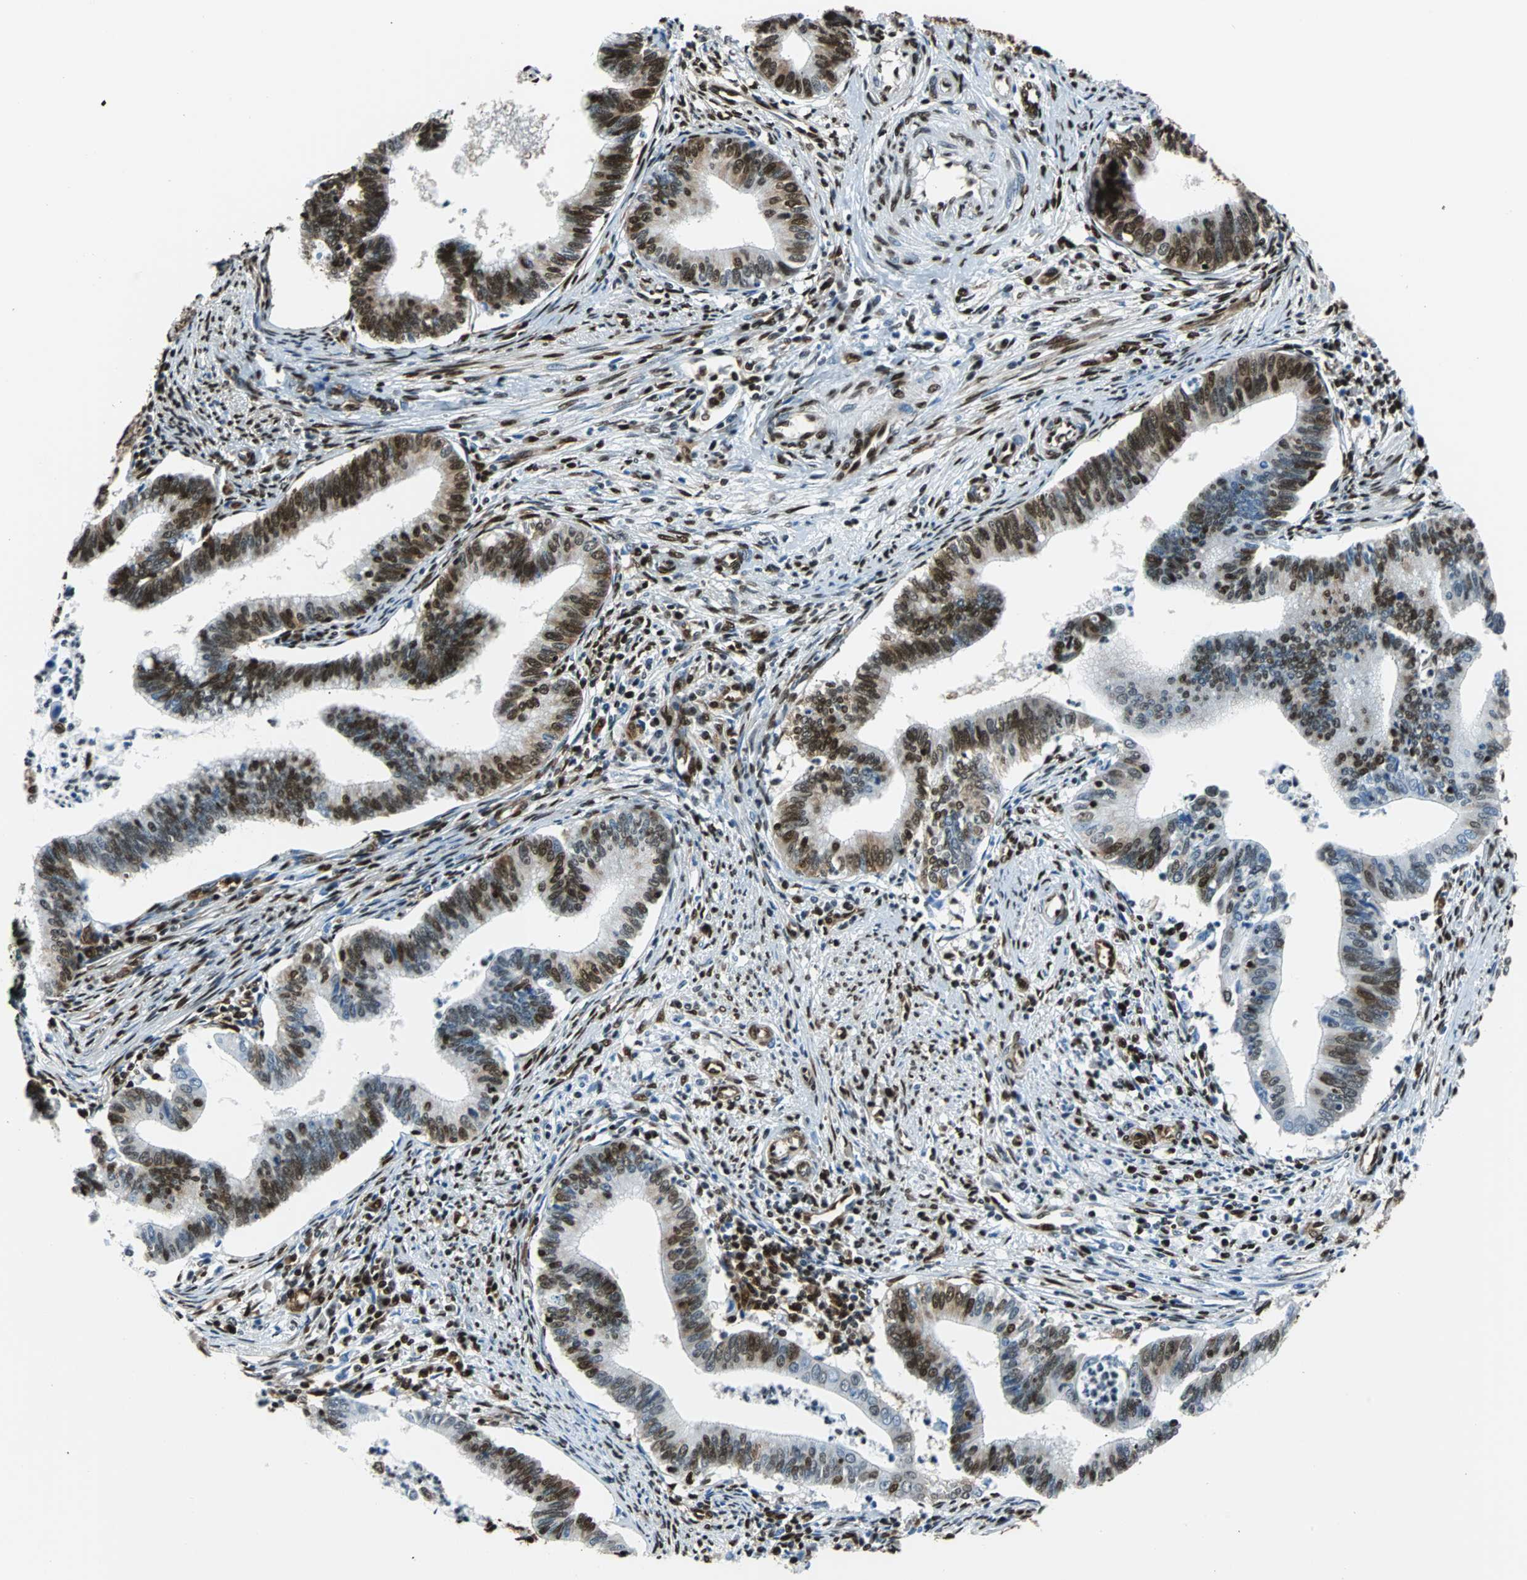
{"staining": {"intensity": "strong", "quantity": "25%-75%", "location": "nuclear"}, "tissue": "cervical cancer", "cell_type": "Tumor cells", "image_type": "cancer", "snomed": [{"axis": "morphology", "description": "Adenocarcinoma, NOS"}, {"axis": "topography", "description": "Cervix"}], "caption": "This histopathology image exhibits cervical cancer stained with immunohistochemistry to label a protein in brown. The nuclear of tumor cells show strong positivity for the protein. Nuclei are counter-stained blue.", "gene": "FUBP1", "patient": {"sex": "female", "age": 36}}